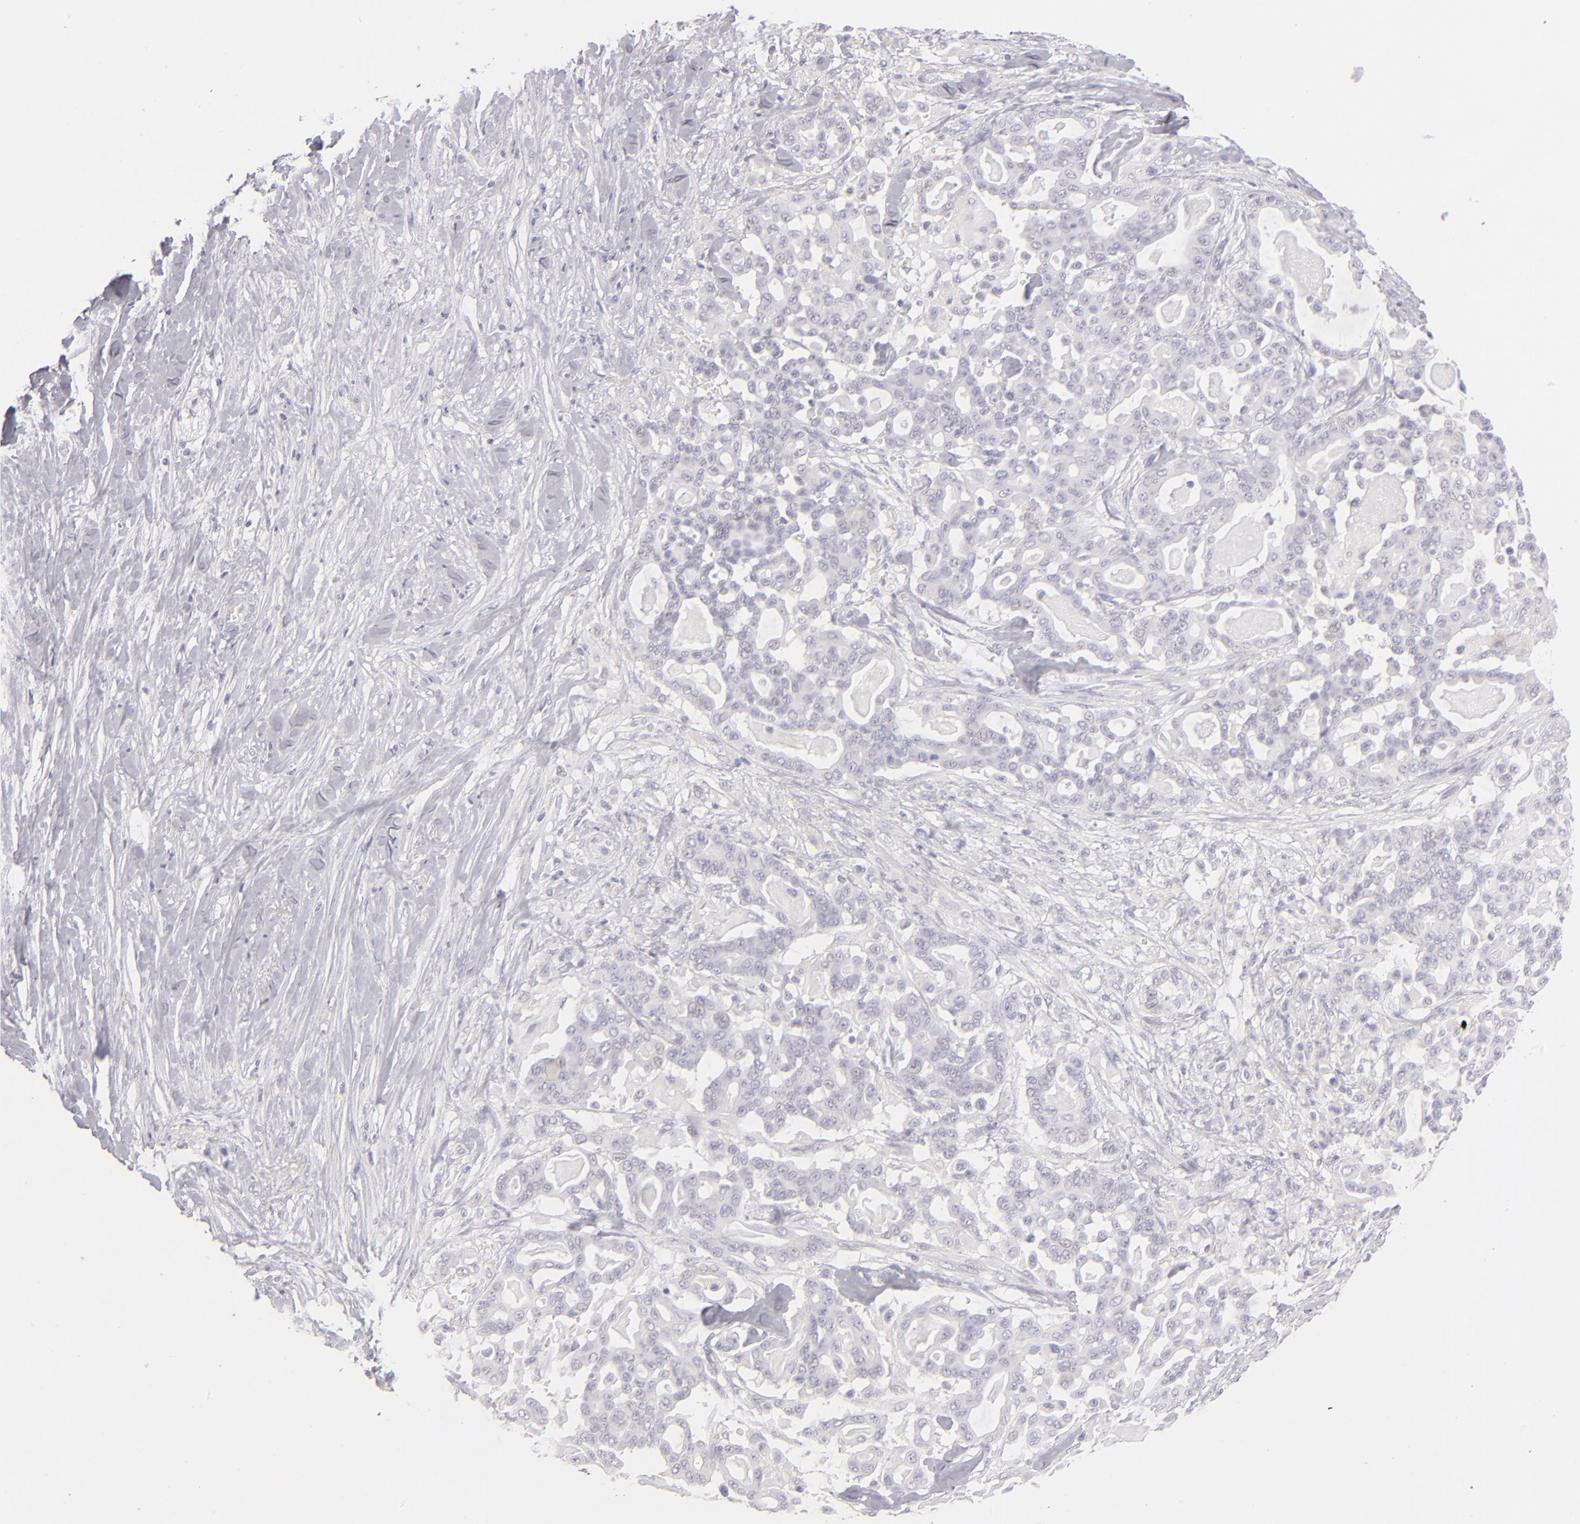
{"staining": {"intensity": "negative", "quantity": "none", "location": "none"}, "tissue": "pancreatic cancer", "cell_type": "Tumor cells", "image_type": "cancer", "snomed": [{"axis": "morphology", "description": "Adenocarcinoma, NOS"}, {"axis": "topography", "description": "Pancreas"}], "caption": "The immunohistochemistry photomicrograph has no significant expression in tumor cells of pancreatic cancer tissue. The staining is performed using DAB brown chromogen with nuclei counter-stained in using hematoxylin.", "gene": "ABCC4", "patient": {"sex": "male", "age": 63}}